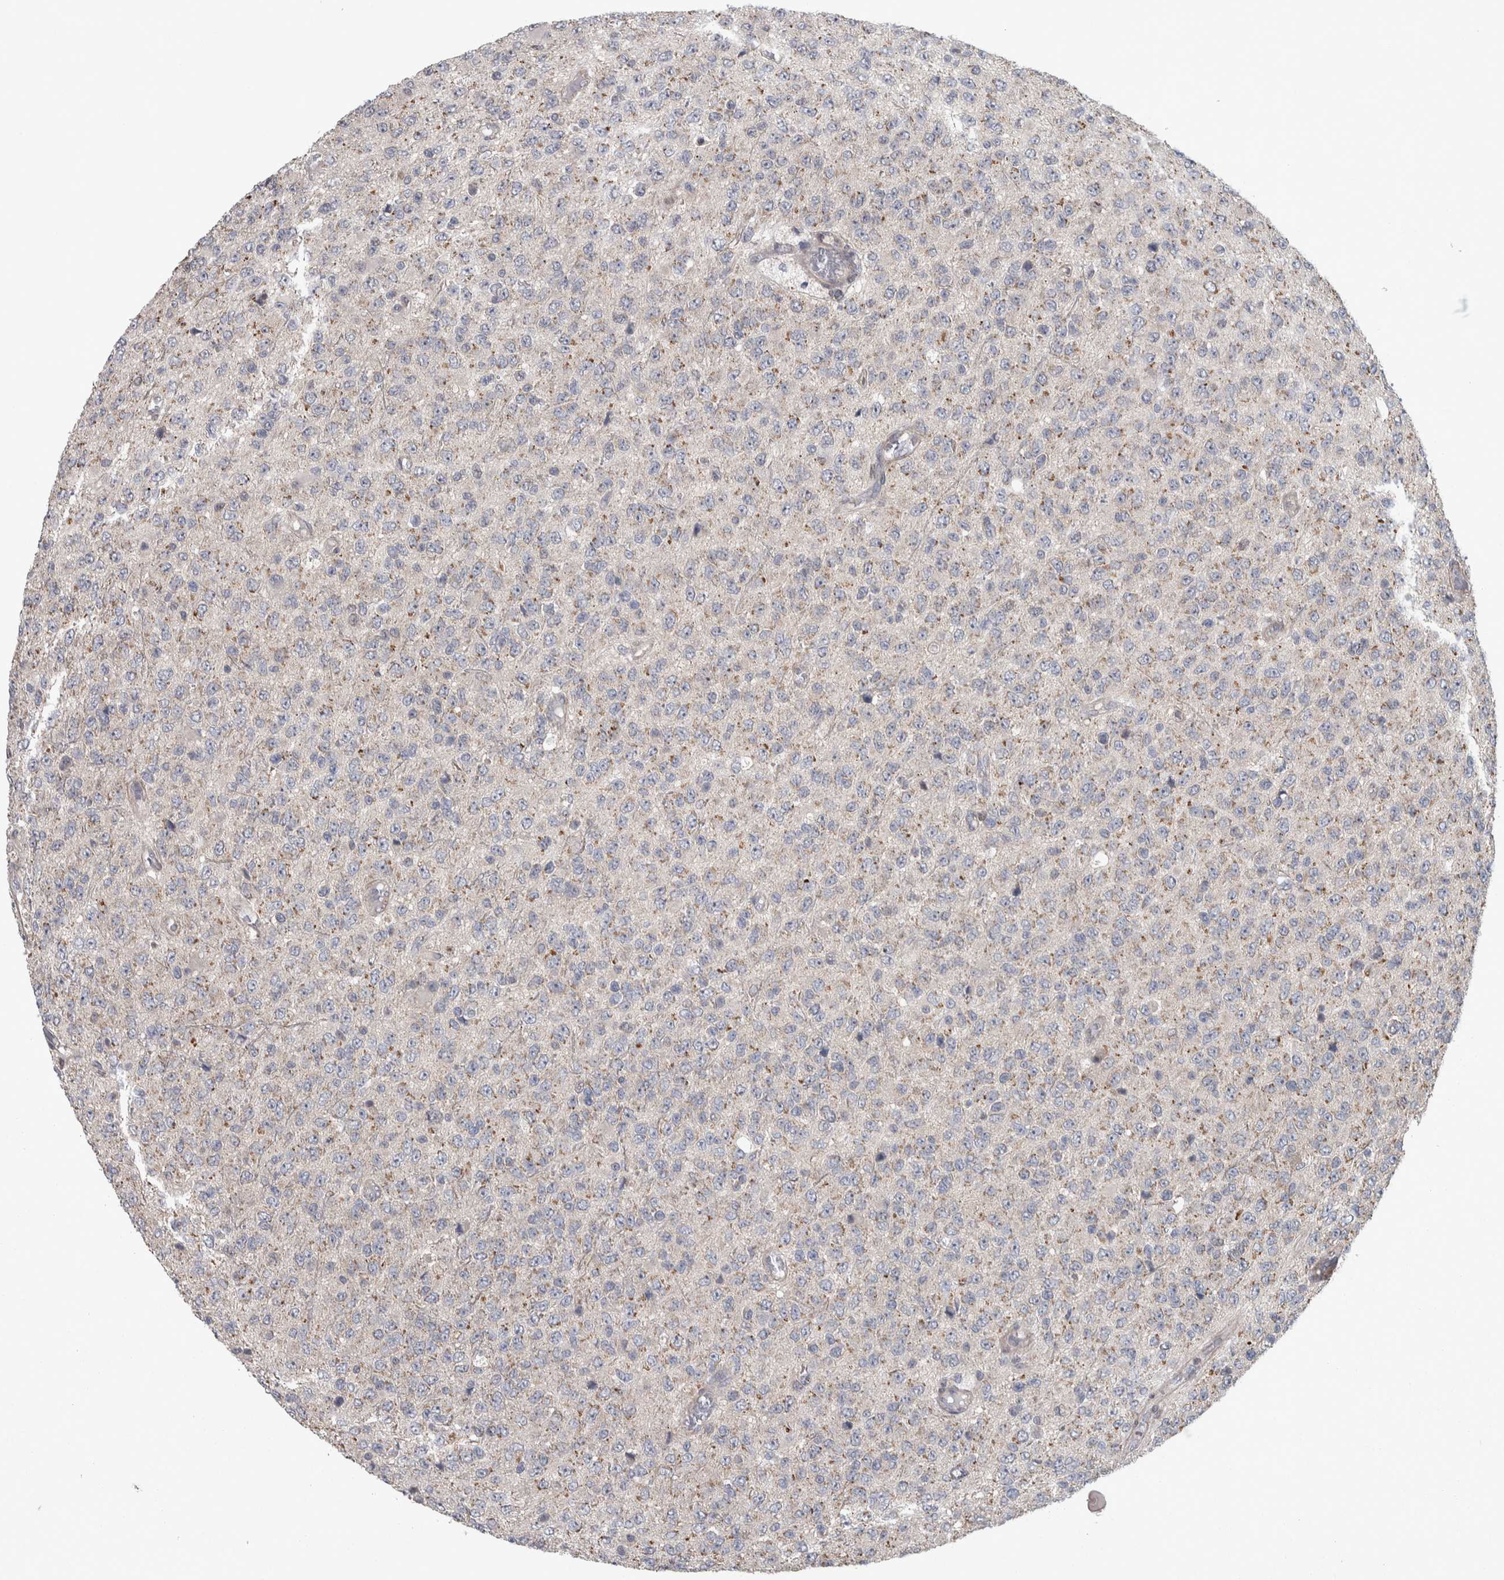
{"staining": {"intensity": "weak", "quantity": "25%-75%", "location": "cytoplasmic/membranous"}, "tissue": "glioma", "cell_type": "Tumor cells", "image_type": "cancer", "snomed": [{"axis": "morphology", "description": "Glioma, malignant, High grade"}, {"axis": "topography", "description": "pancreas cauda"}], "caption": "High-power microscopy captured an immunohistochemistry (IHC) histopathology image of malignant glioma (high-grade), revealing weak cytoplasmic/membranous expression in approximately 25%-75% of tumor cells.", "gene": "CWC27", "patient": {"sex": "male", "age": 60}}